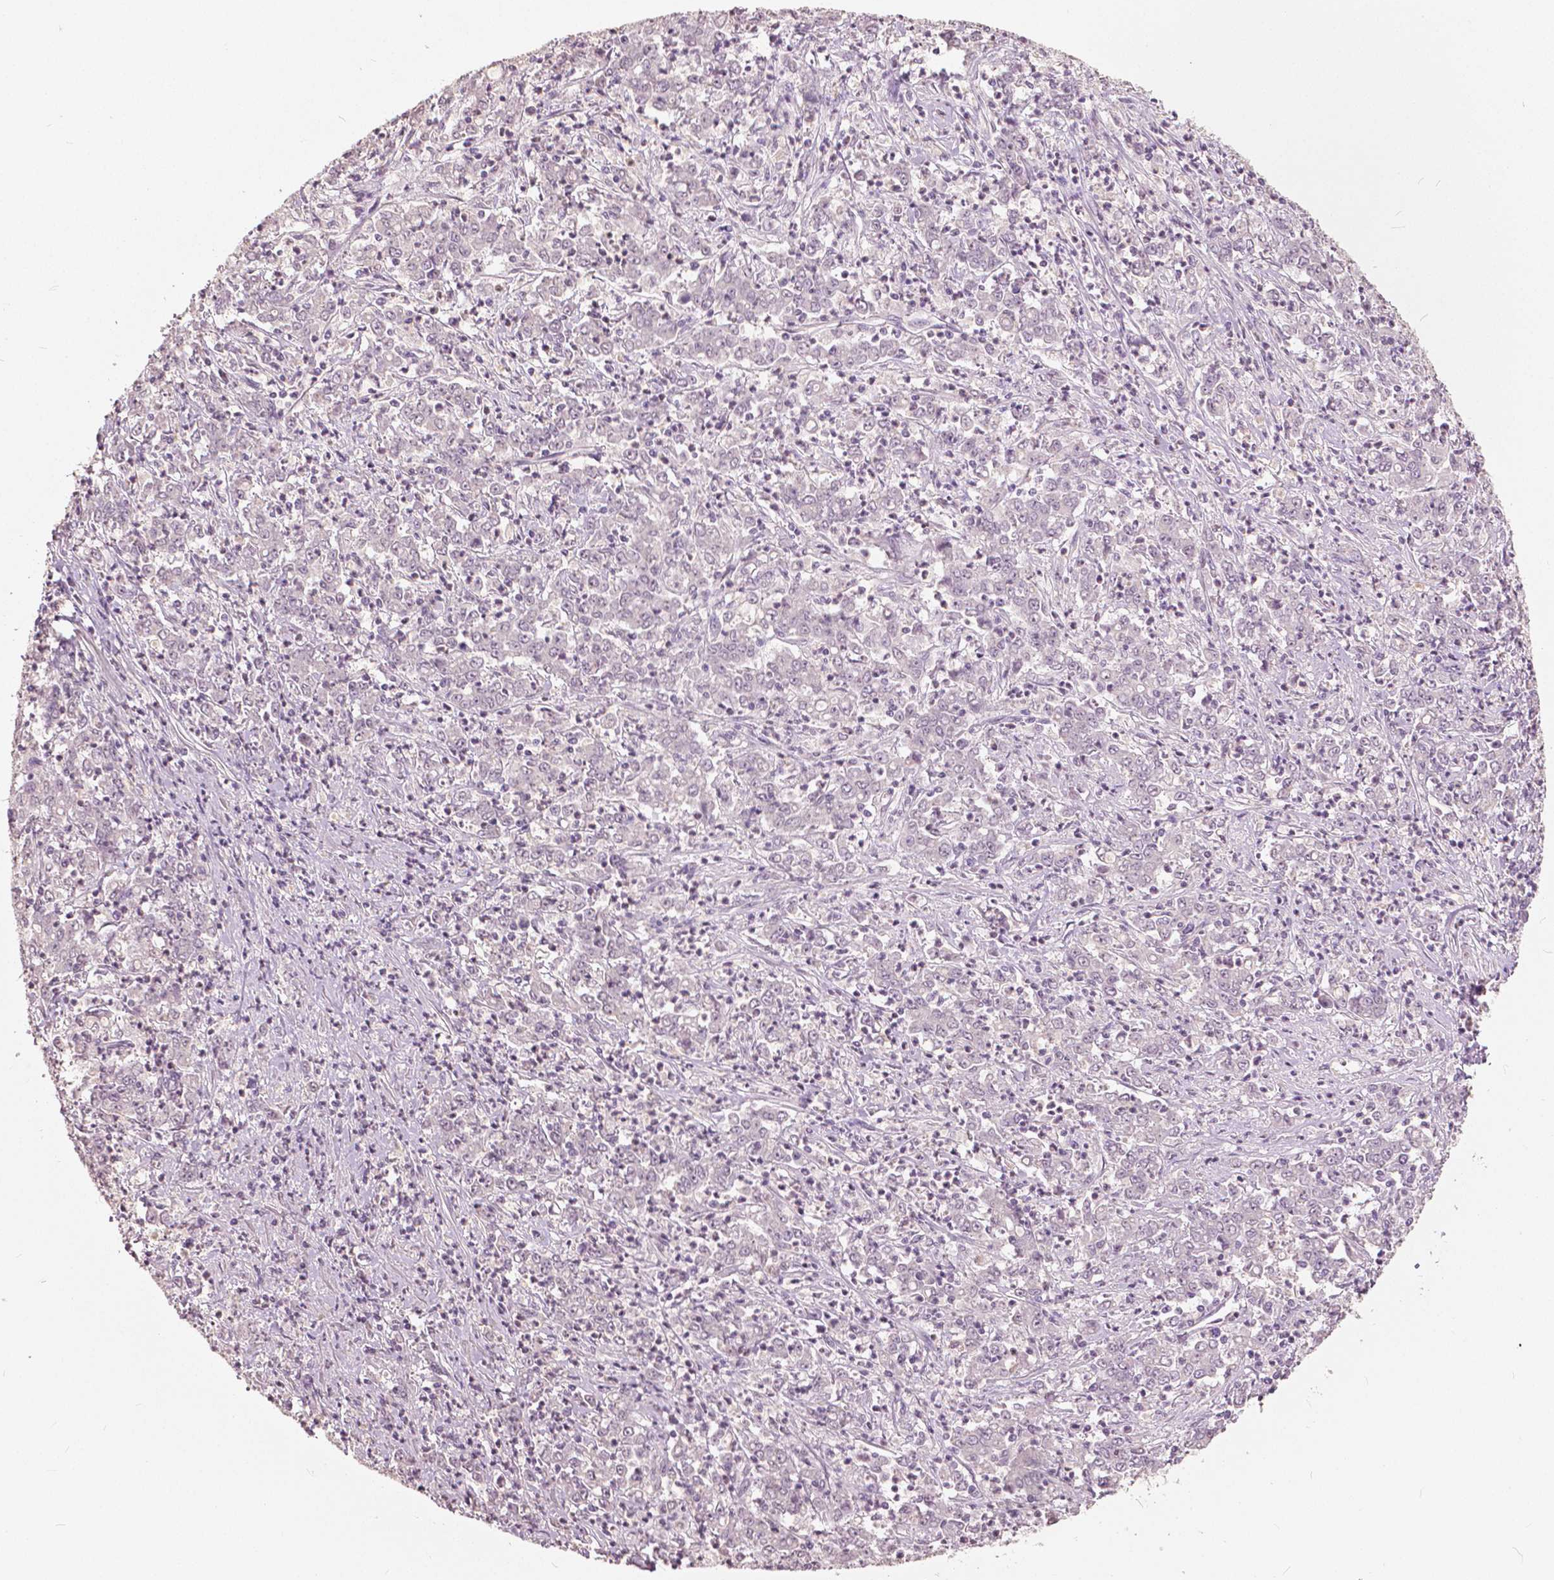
{"staining": {"intensity": "negative", "quantity": "none", "location": "none"}, "tissue": "stomach cancer", "cell_type": "Tumor cells", "image_type": "cancer", "snomed": [{"axis": "morphology", "description": "Adenocarcinoma, NOS"}, {"axis": "topography", "description": "Stomach, lower"}], "caption": "Tumor cells show no significant protein staining in stomach cancer. The staining is performed using DAB brown chromogen with nuclei counter-stained in using hematoxylin.", "gene": "NANOG", "patient": {"sex": "female", "age": 71}}